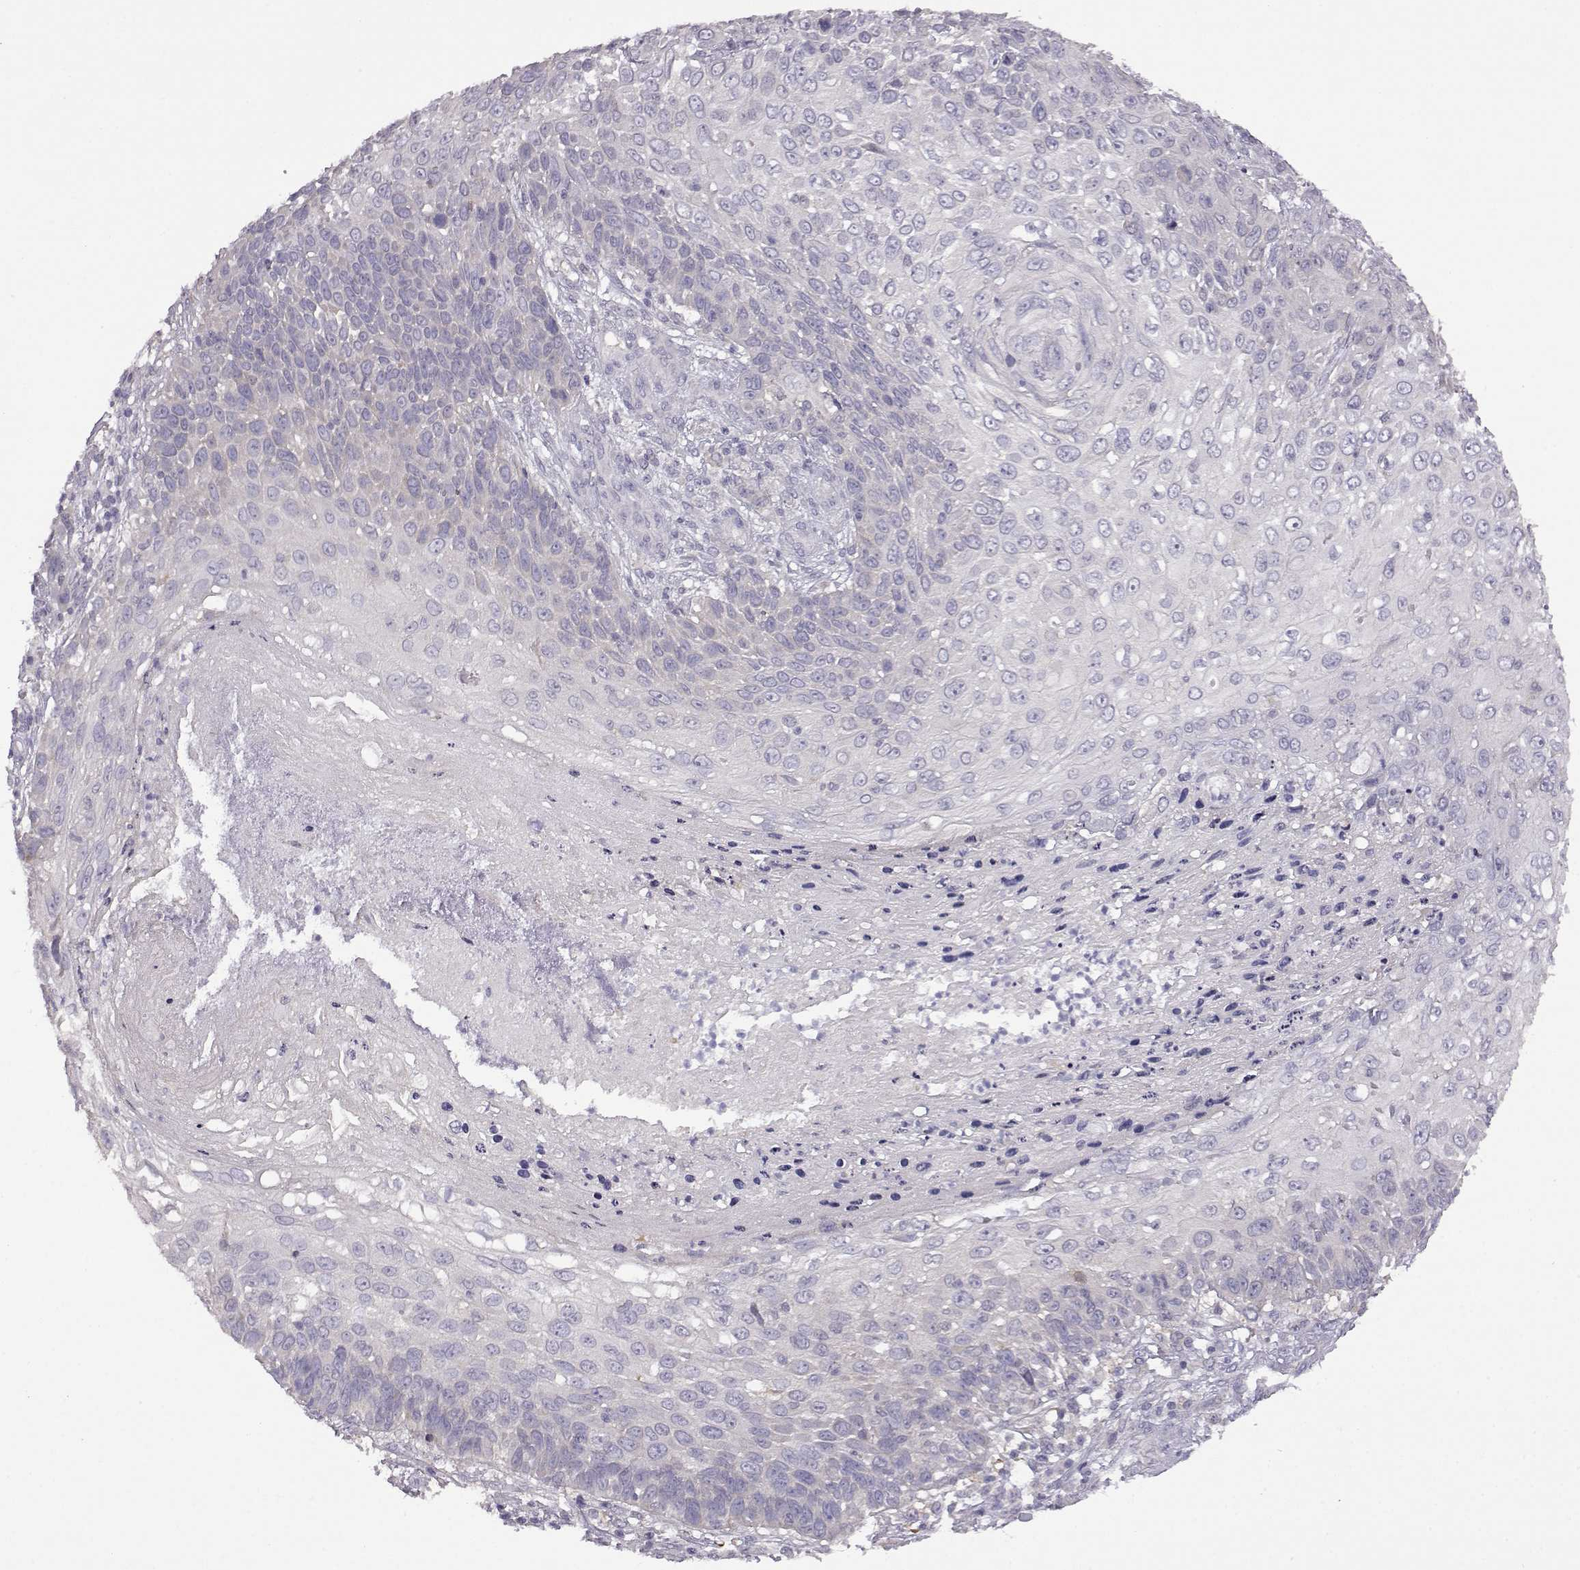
{"staining": {"intensity": "negative", "quantity": "none", "location": "none"}, "tissue": "skin cancer", "cell_type": "Tumor cells", "image_type": "cancer", "snomed": [{"axis": "morphology", "description": "Squamous cell carcinoma, NOS"}, {"axis": "topography", "description": "Skin"}], "caption": "DAB (3,3'-diaminobenzidine) immunohistochemical staining of human skin cancer shows no significant expression in tumor cells. (Stains: DAB (3,3'-diaminobenzidine) immunohistochemistry (IHC) with hematoxylin counter stain, Microscopy: brightfield microscopy at high magnification).", "gene": "VGF", "patient": {"sex": "male", "age": 92}}